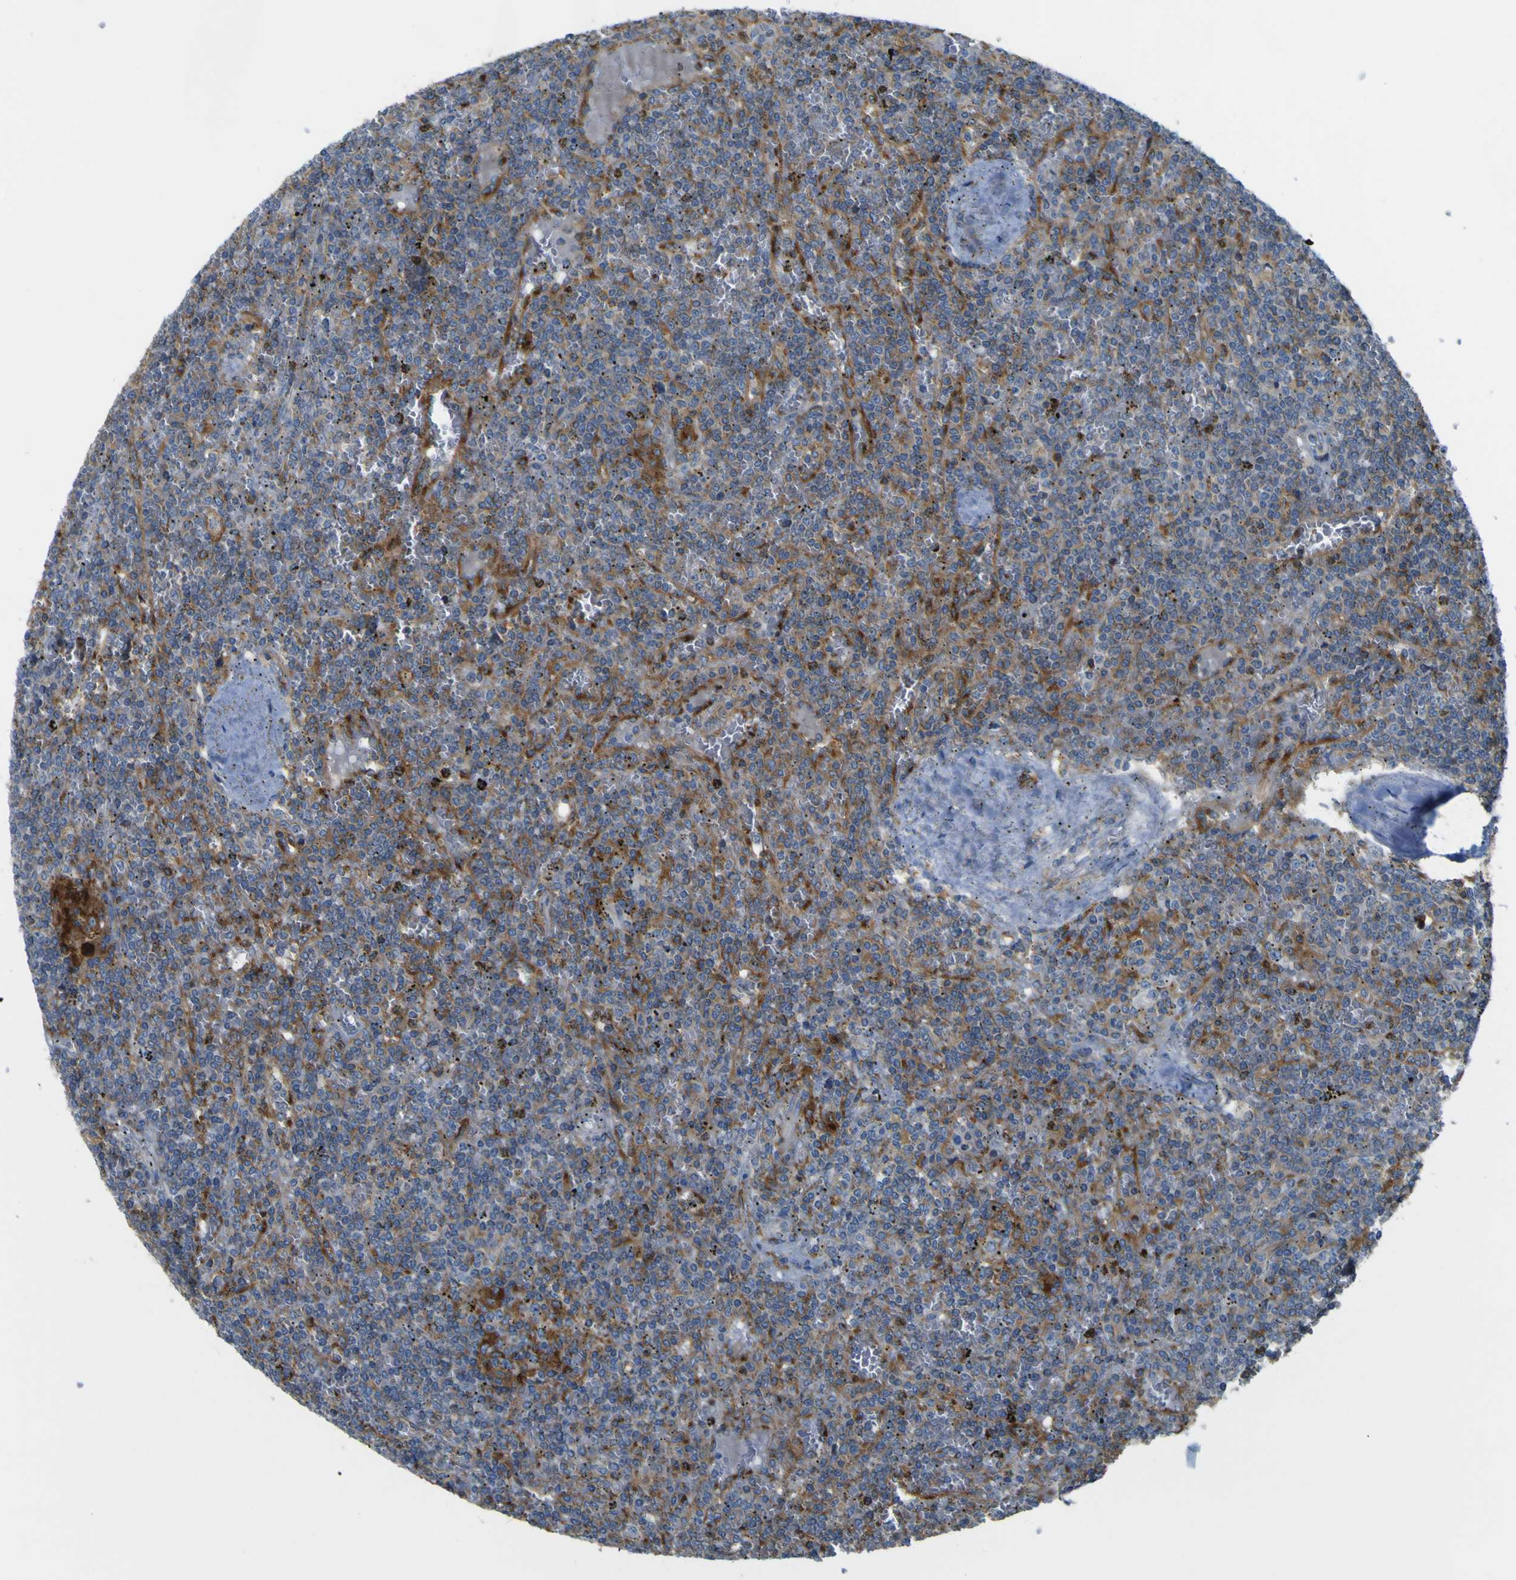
{"staining": {"intensity": "moderate", "quantity": "25%-75%", "location": "cytoplasmic/membranous"}, "tissue": "lymphoma", "cell_type": "Tumor cells", "image_type": "cancer", "snomed": [{"axis": "morphology", "description": "Malignant lymphoma, non-Hodgkin's type, Low grade"}, {"axis": "topography", "description": "Spleen"}], "caption": "Protein staining by immunohistochemistry exhibits moderate cytoplasmic/membranous expression in about 25%-75% of tumor cells in lymphoma.", "gene": "IGF2R", "patient": {"sex": "female", "age": 19}}